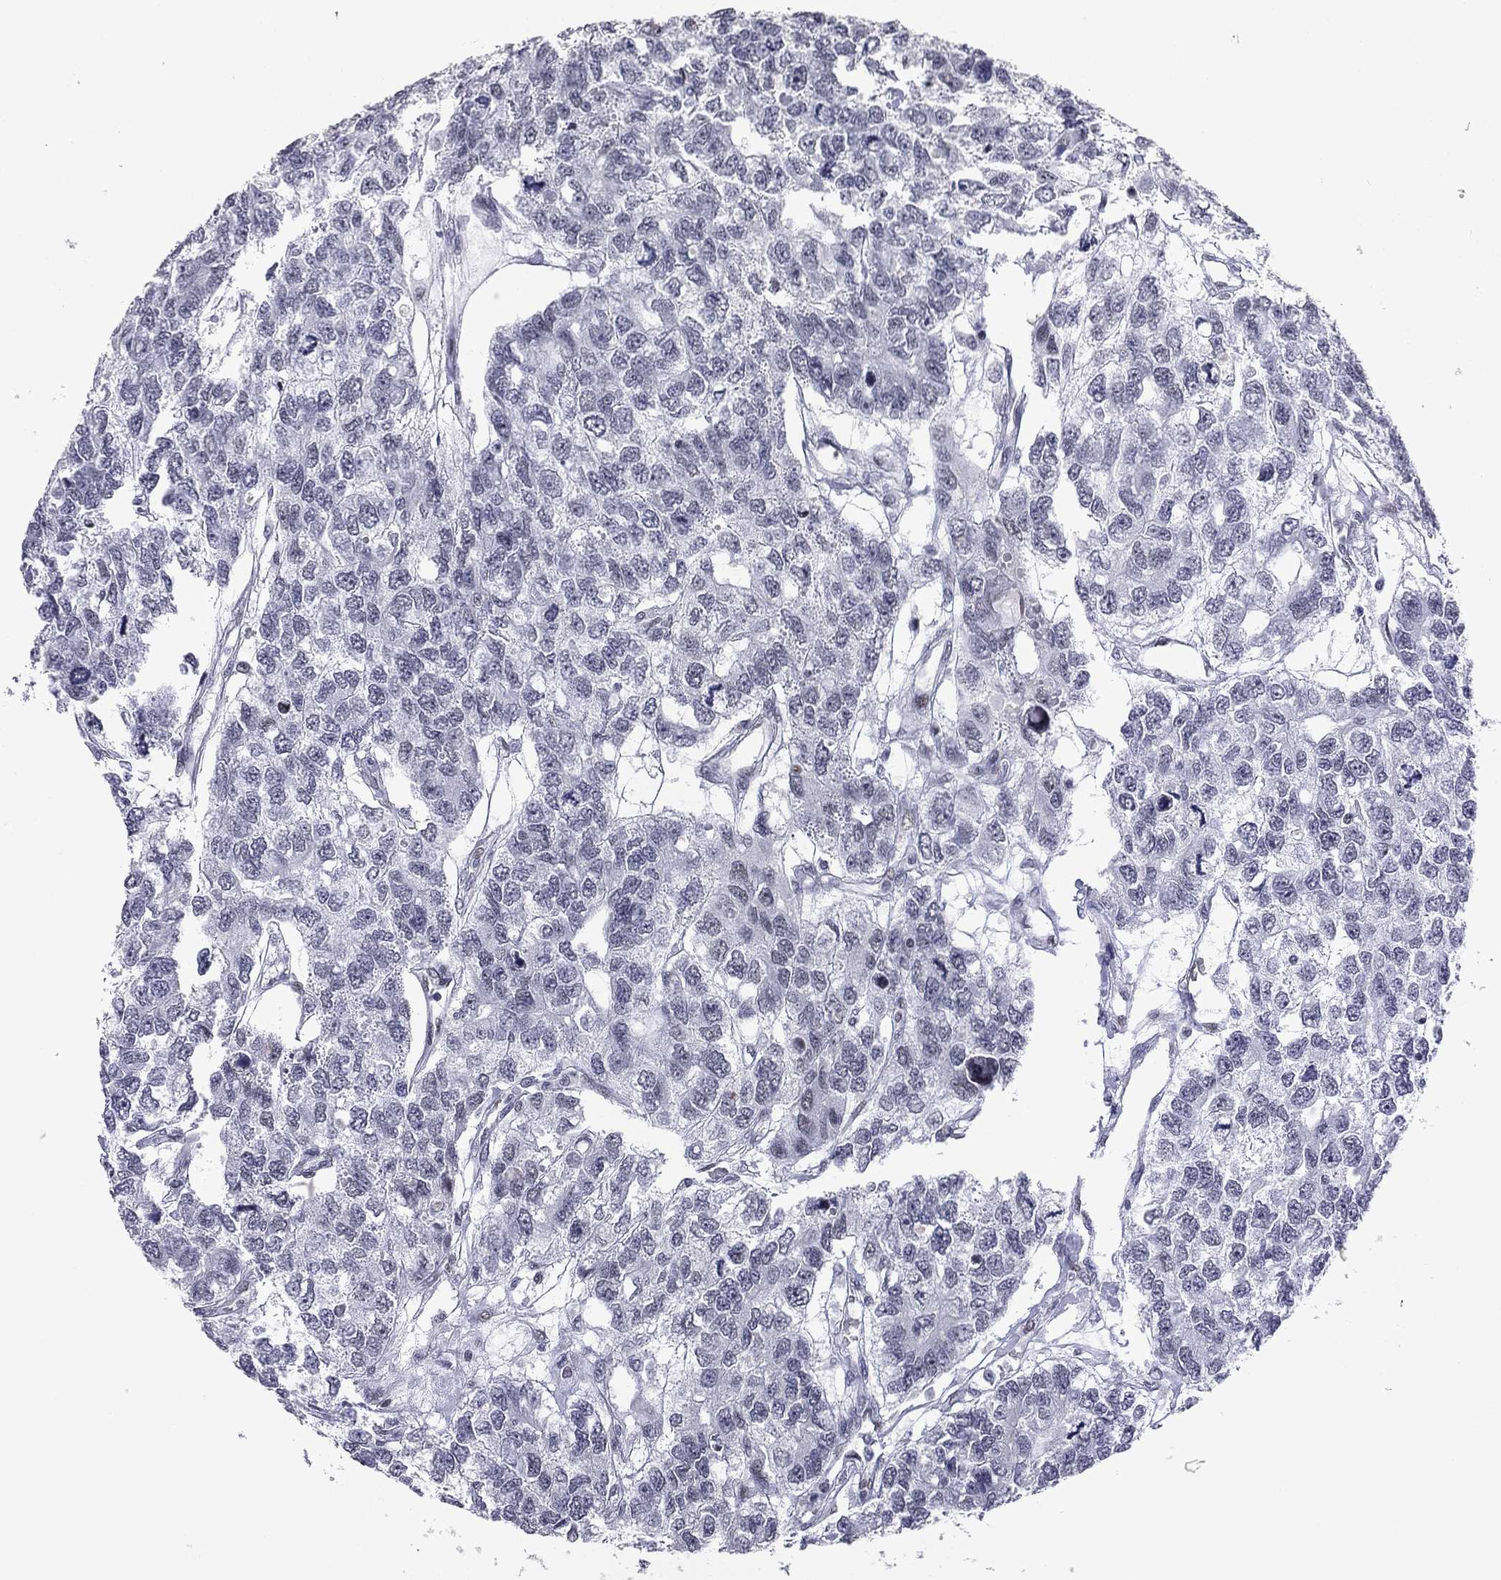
{"staining": {"intensity": "negative", "quantity": "none", "location": "none"}, "tissue": "testis cancer", "cell_type": "Tumor cells", "image_type": "cancer", "snomed": [{"axis": "morphology", "description": "Seminoma, NOS"}, {"axis": "topography", "description": "Testis"}], "caption": "Protein analysis of testis cancer (seminoma) demonstrates no significant staining in tumor cells. (DAB immunohistochemistry (IHC) visualized using brightfield microscopy, high magnification).", "gene": "ZBTB47", "patient": {"sex": "male", "age": 52}}